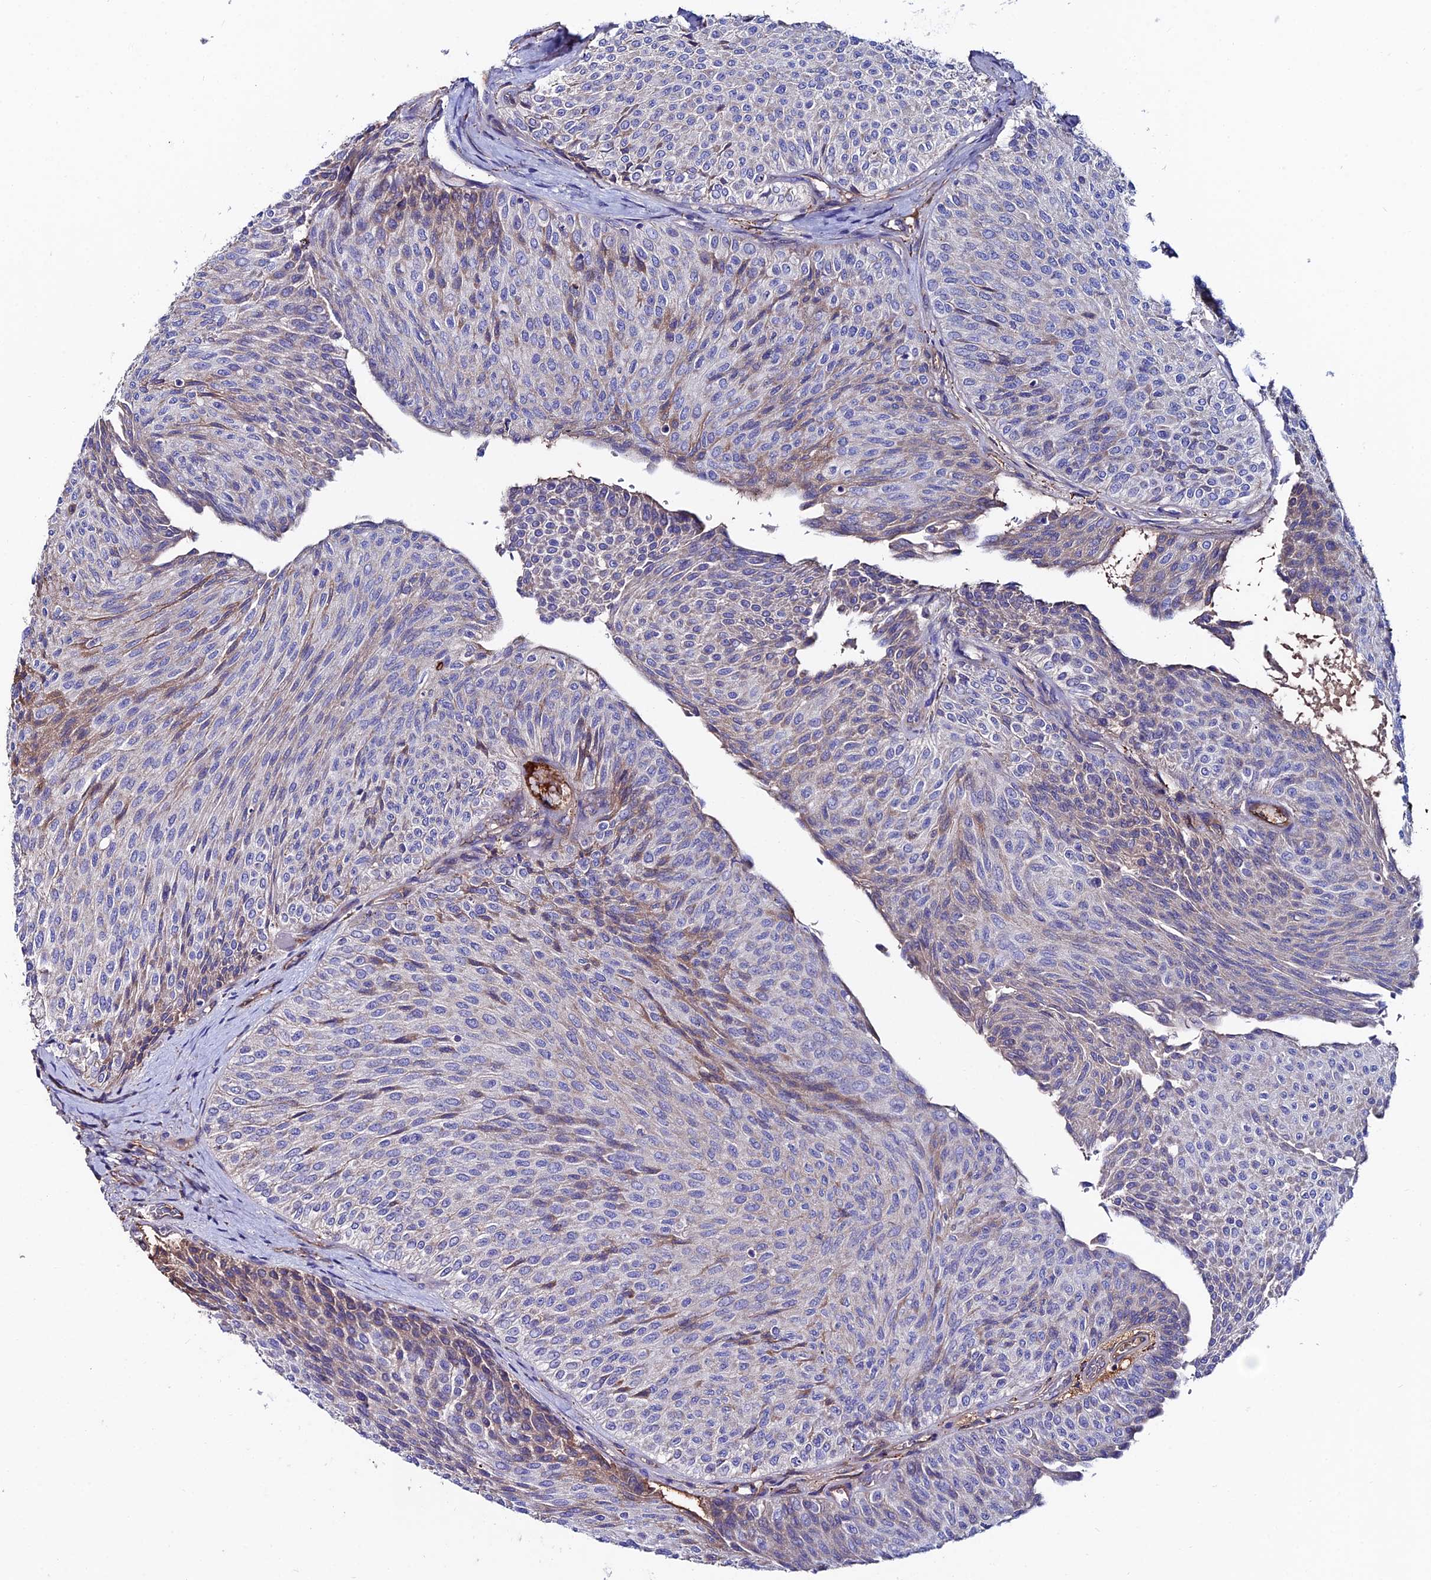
{"staining": {"intensity": "weak", "quantity": "<25%", "location": "cytoplasmic/membranous"}, "tissue": "urothelial cancer", "cell_type": "Tumor cells", "image_type": "cancer", "snomed": [{"axis": "morphology", "description": "Urothelial carcinoma, Low grade"}, {"axis": "topography", "description": "Urinary bladder"}], "caption": "A high-resolution image shows IHC staining of urothelial cancer, which demonstrates no significant staining in tumor cells.", "gene": "SLC25A16", "patient": {"sex": "male", "age": 78}}